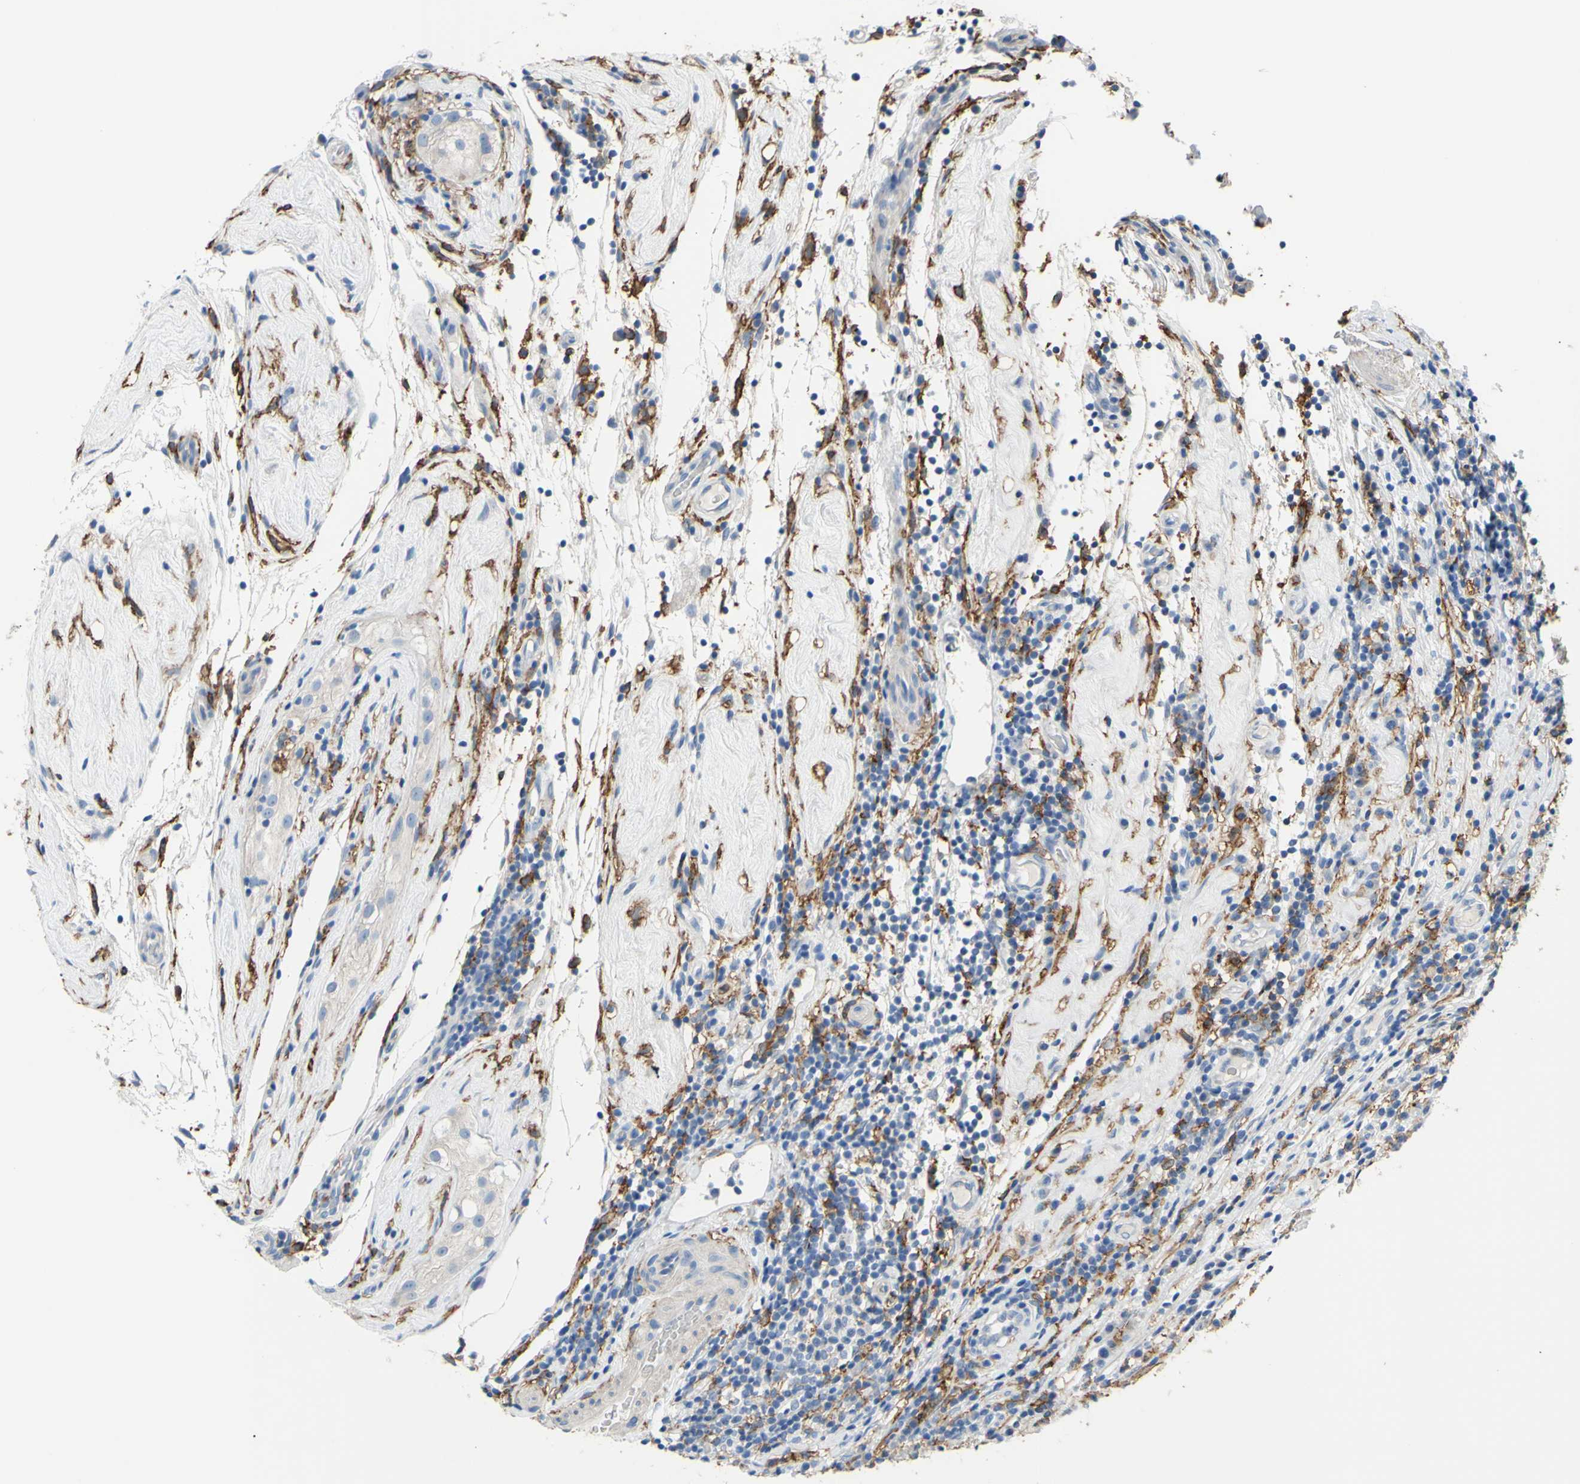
{"staining": {"intensity": "negative", "quantity": "none", "location": "none"}, "tissue": "testis cancer", "cell_type": "Tumor cells", "image_type": "cancer", "snomed": [{"axis": "morphology", "description": "Seminoma, NOS"}, {"axis": "topography", "description": "Testis"}], "caption": "Seminoma (testis) was stained to show a protein in brown. There is no significant expression in tumor cells.", "gene": "FCGR2A", "patient": {"sex": "male", "age": 43}}